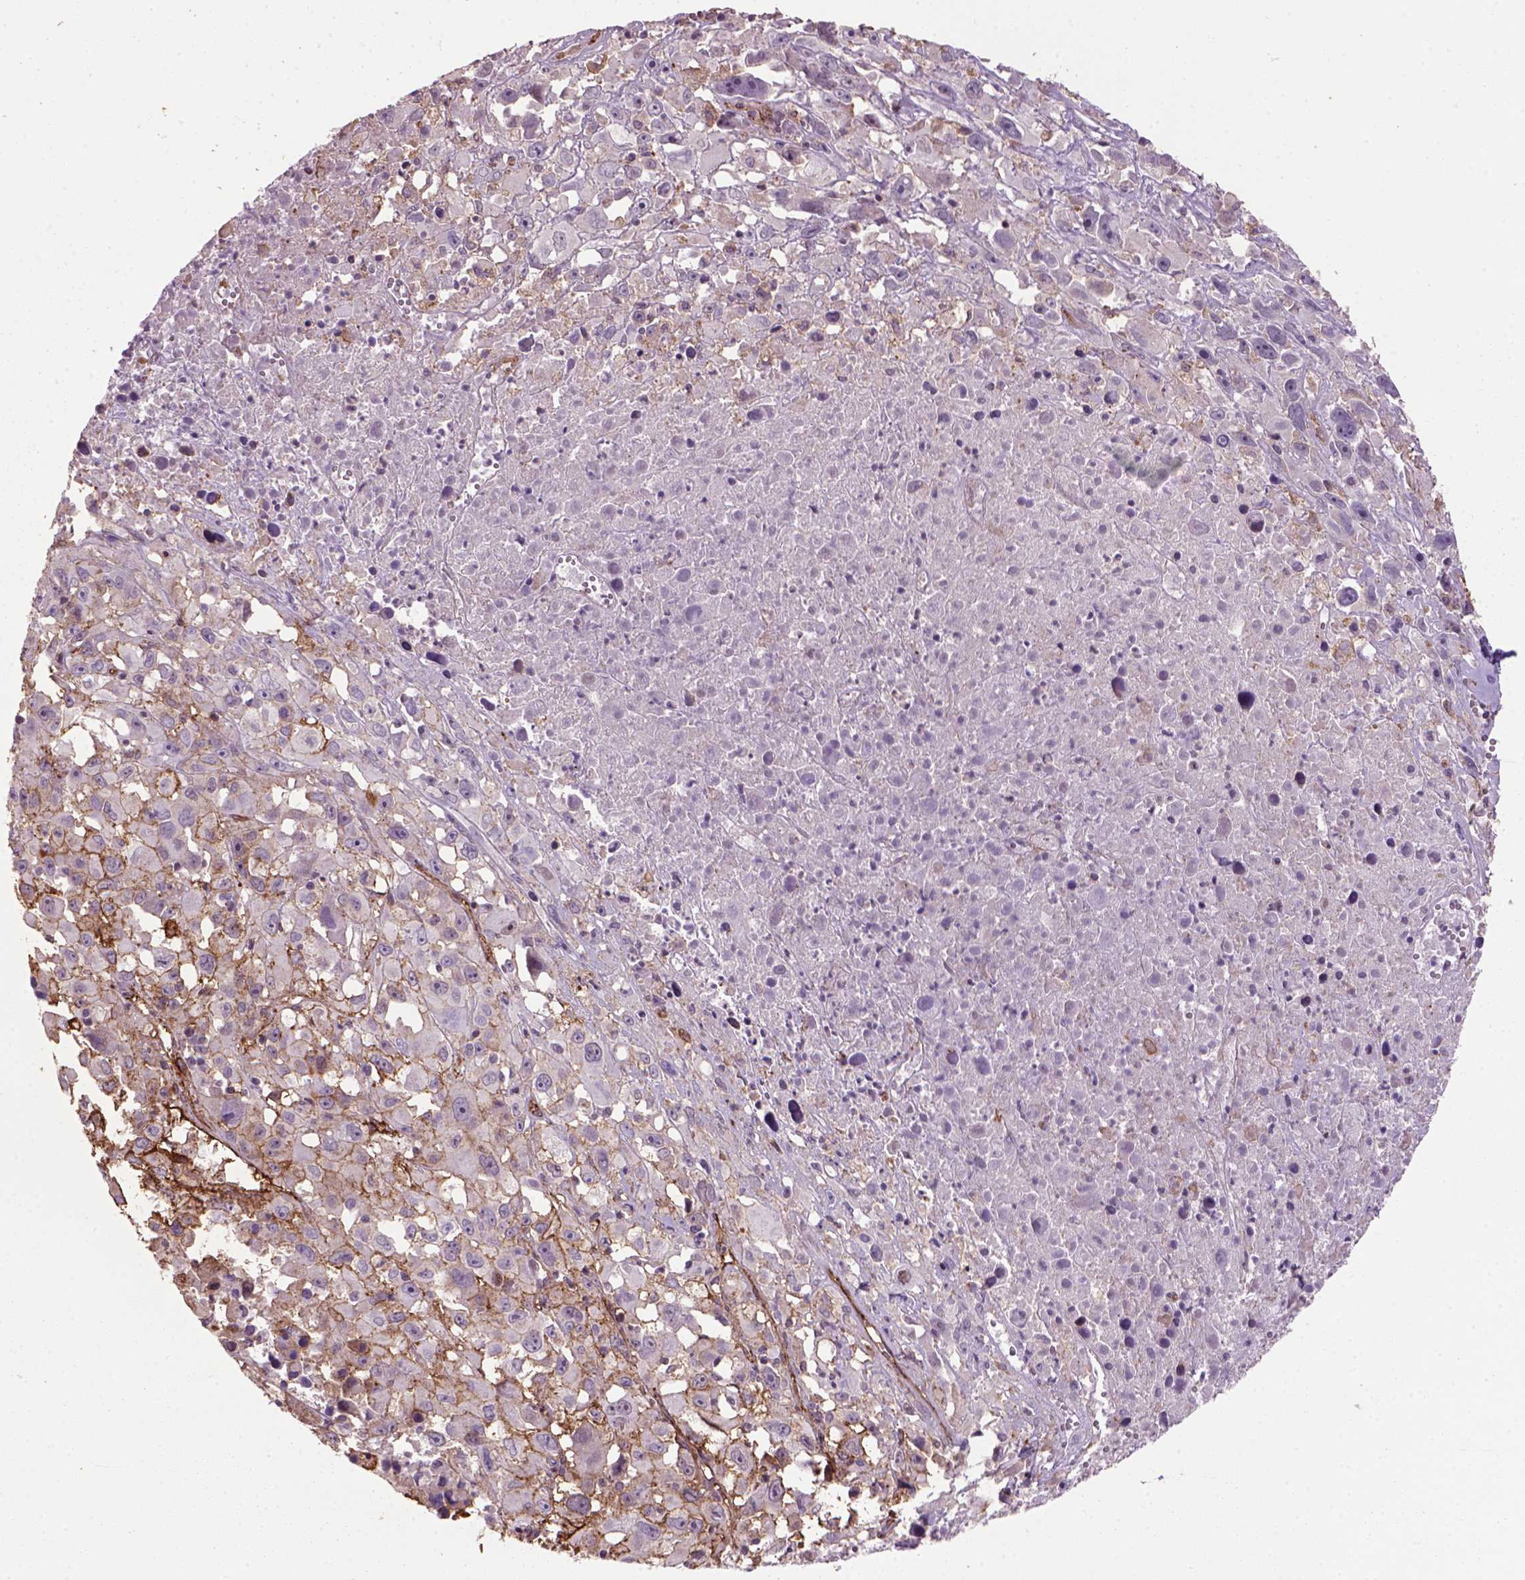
{"staining": {"intensity": "moderate", "quantity": "25%-75%", "location": "cytoplasmic/membranous"}, "tissue": "melanoma", "cell_type": "Tumor cells", "image_type": "cancer", "snomed": [{"axis": "morphology", "description": "Malignant melanoma, Metastatic site"}, {"axis": "topography", "description": "Soft tissue"}], "caption": "High-power microscopy captured an IHC photomicrograph of melanoma, revealing moderate cytoplasmic/membranous expression in about 25%-75% of tumor cells.", "gene": "MARCKS", "patient": {"sex": "male", "age": 50}}